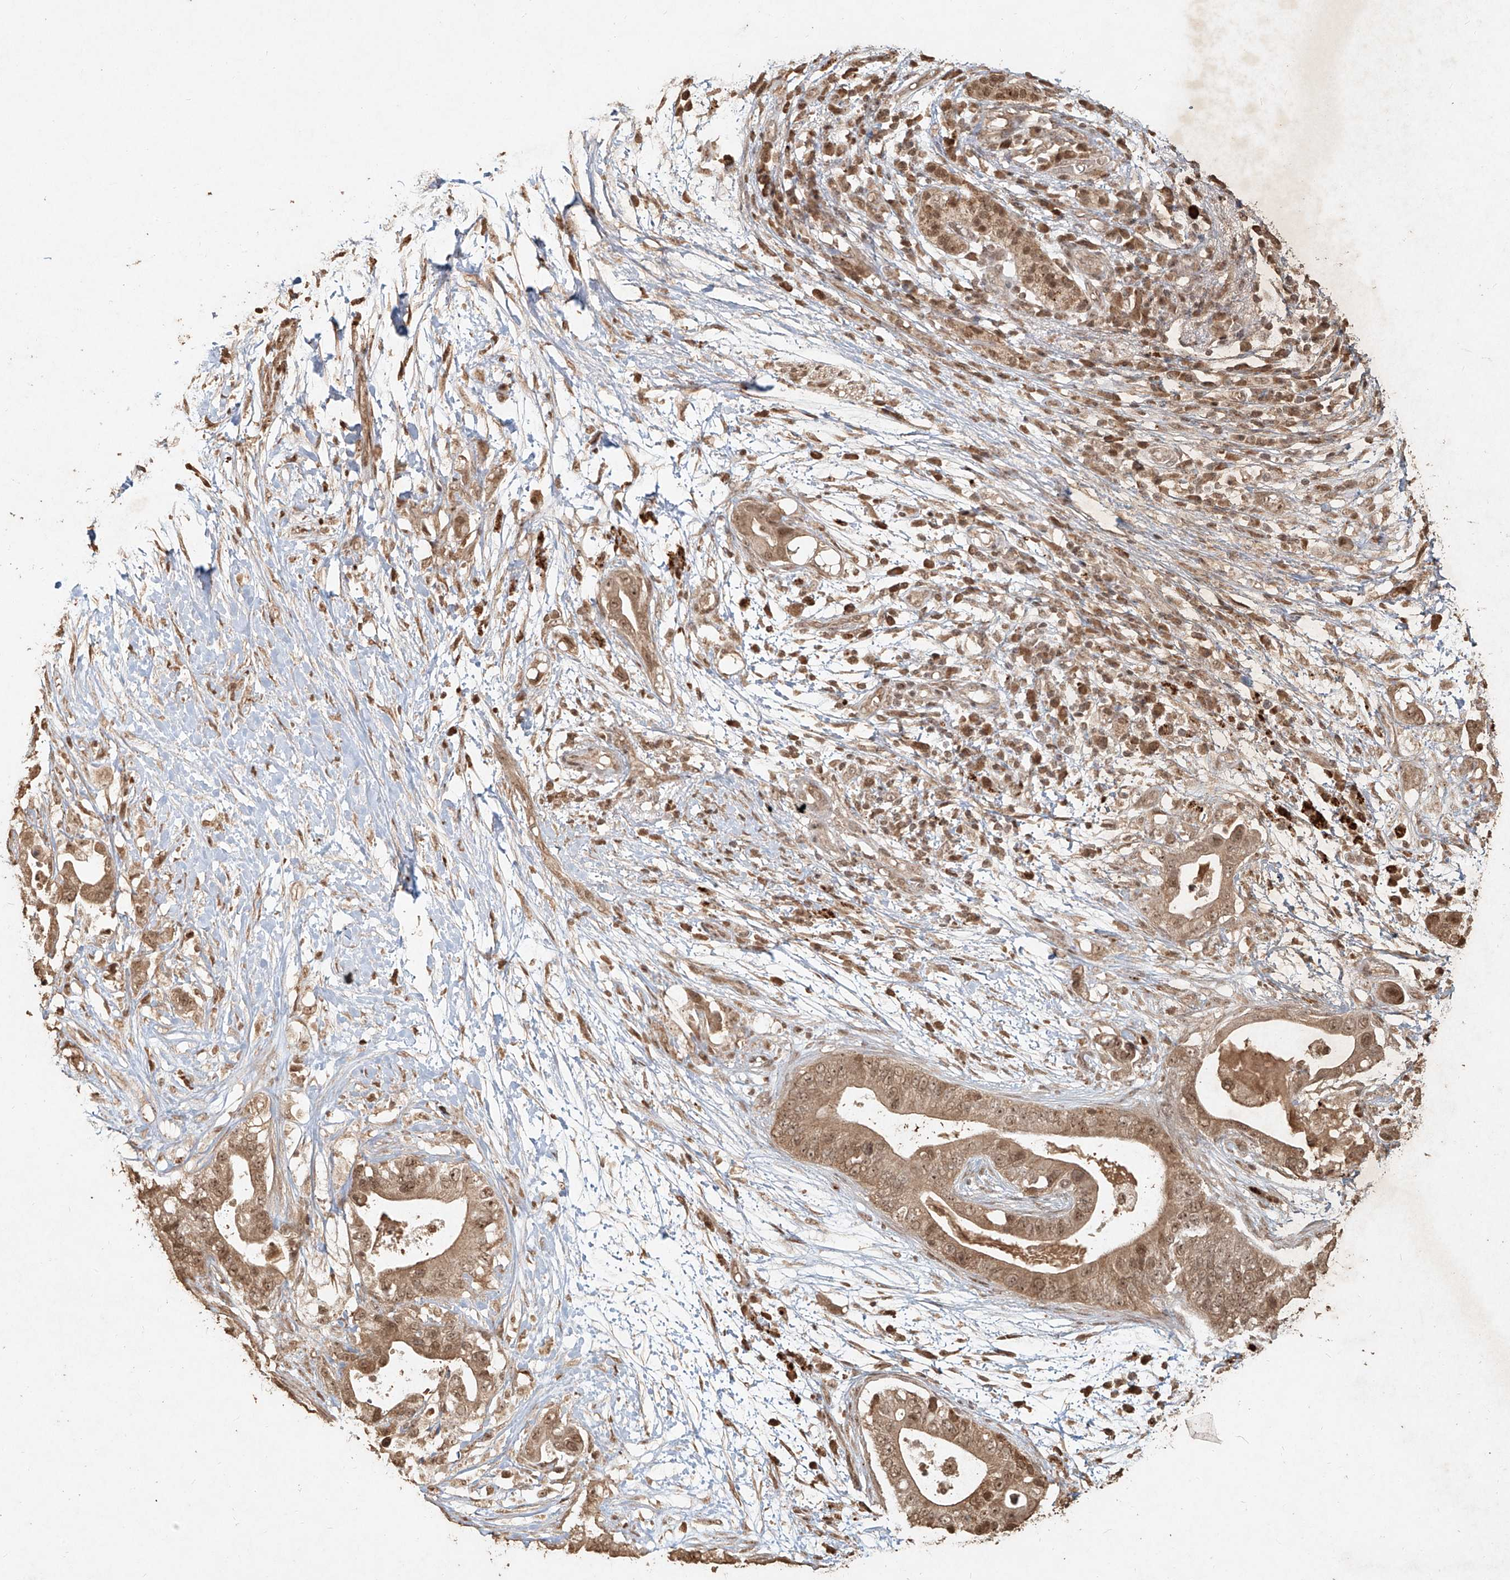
{"staining": {"intensity": "moderate", "quantity": ">75%", "location": "cytoplasmic/membranous,nuclear"}, "tissue": "pancreatic cancer", "cell_type": "Tumor cells", "image_type": "cancer", "snomed": [{"axis": "morphology", "description": "Adenocarcinoma, NOS"}, {"axis": "topography", "description": "Pancreas"}], "caption": "This image shows immunohistochemistry (IHC) staining of human pancreatic cancer, with medium moderate cytoplasmic/membranous and nuclear positivity in approximately >75% of tumor cells.", "gene": "UBE2K", "patient": {"sex": "male", "age": 77}}